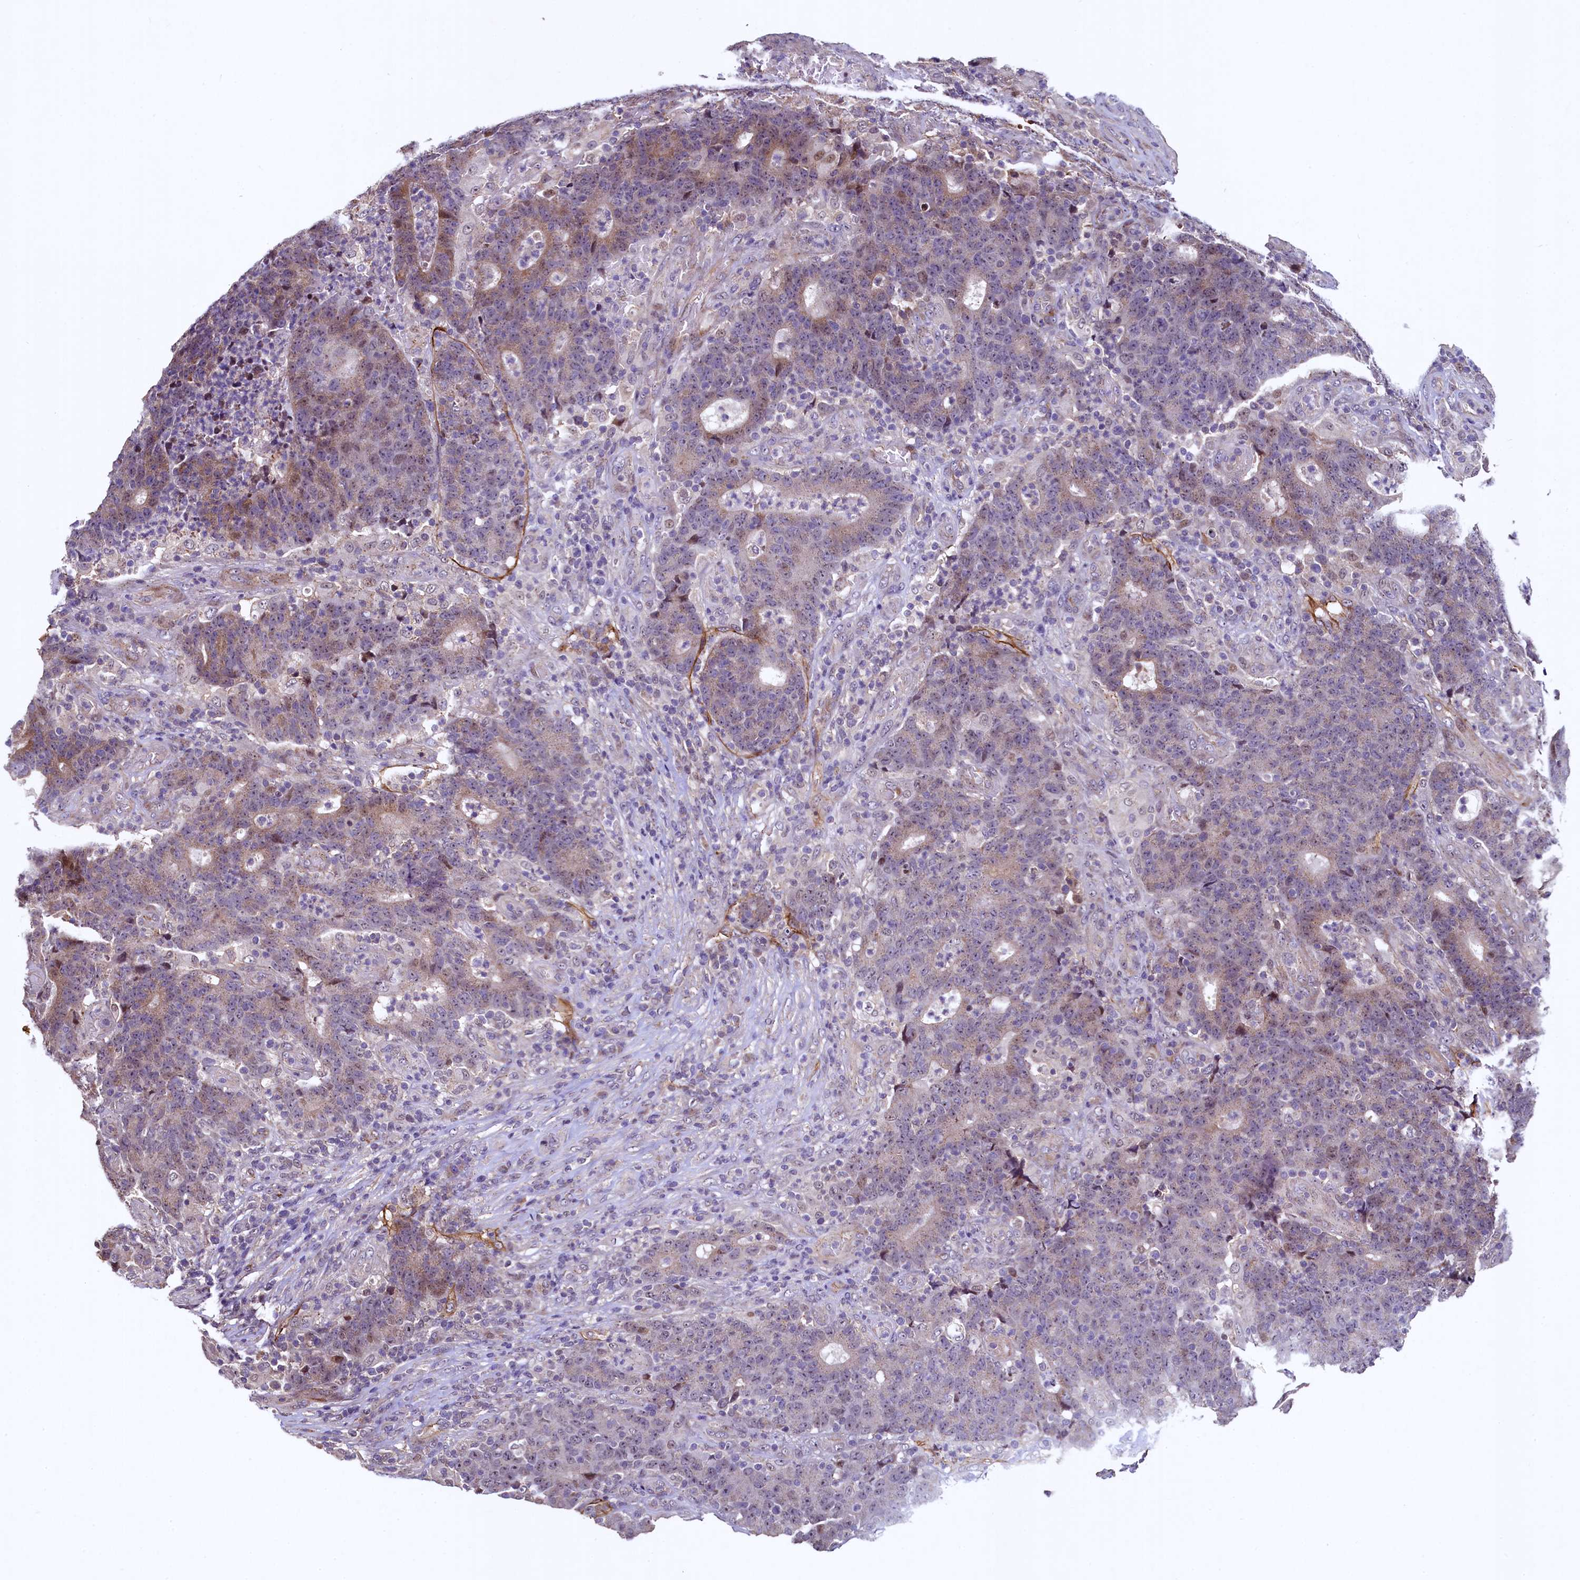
{"staining": {"intensity": "weak", "quantity": "<25%", "location": "cytoplasmic/membranous"}, "tissue": "colorectal cancer", "cell_type": "Tumor cells", "image_type": "cancer", "snomed": [{"axis": "morphology", "description": "Adenocarcinoma, NOS"}, {"axis": "topography", "description": "Colon"}], "caption": "An immunohistochemistry histopathology image of colorectal cancer is shown. There is no staining in tumor cells of colorectal cancer.", "gene": "PALM", "patient": {"sex": "female", "age": 75}}